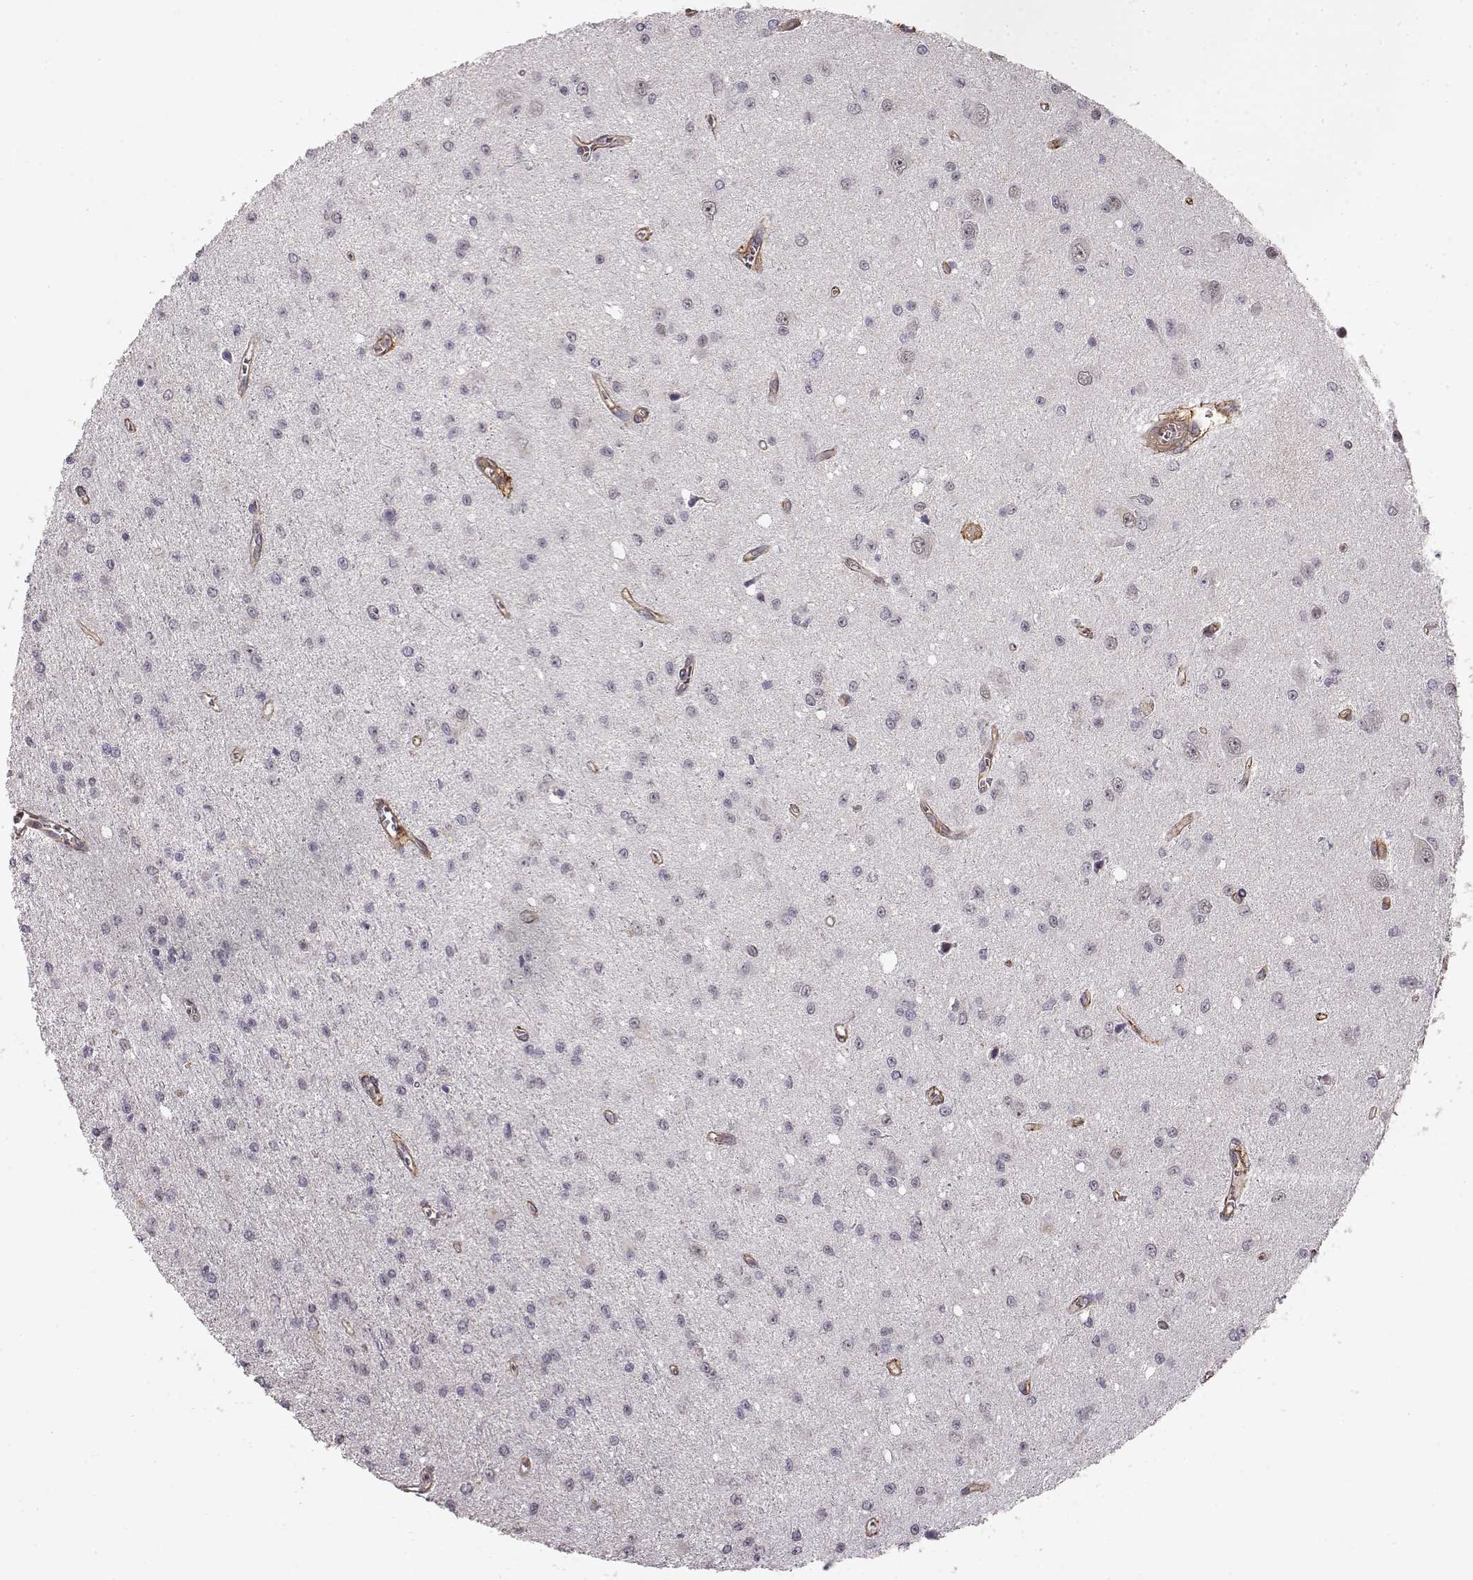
{"staining": {"intensity": "negative", "quantity": "none", "location": "none"}, "tissue": "glioma", "cell_type": "Tumor cells", "image_type": "cancer", "snomed": [{"axis": "morphology", "description": "Glioma, malignant, Low grade"}, {"axis": "topography", "description": "Brain"}], "caption": "Malignant glioma (low-grade) was stained to show a protein in brown. There is no significant expression in tumor cells.", "gene": "IFITM1", "patient": {"sex": "female", "age": 45}}